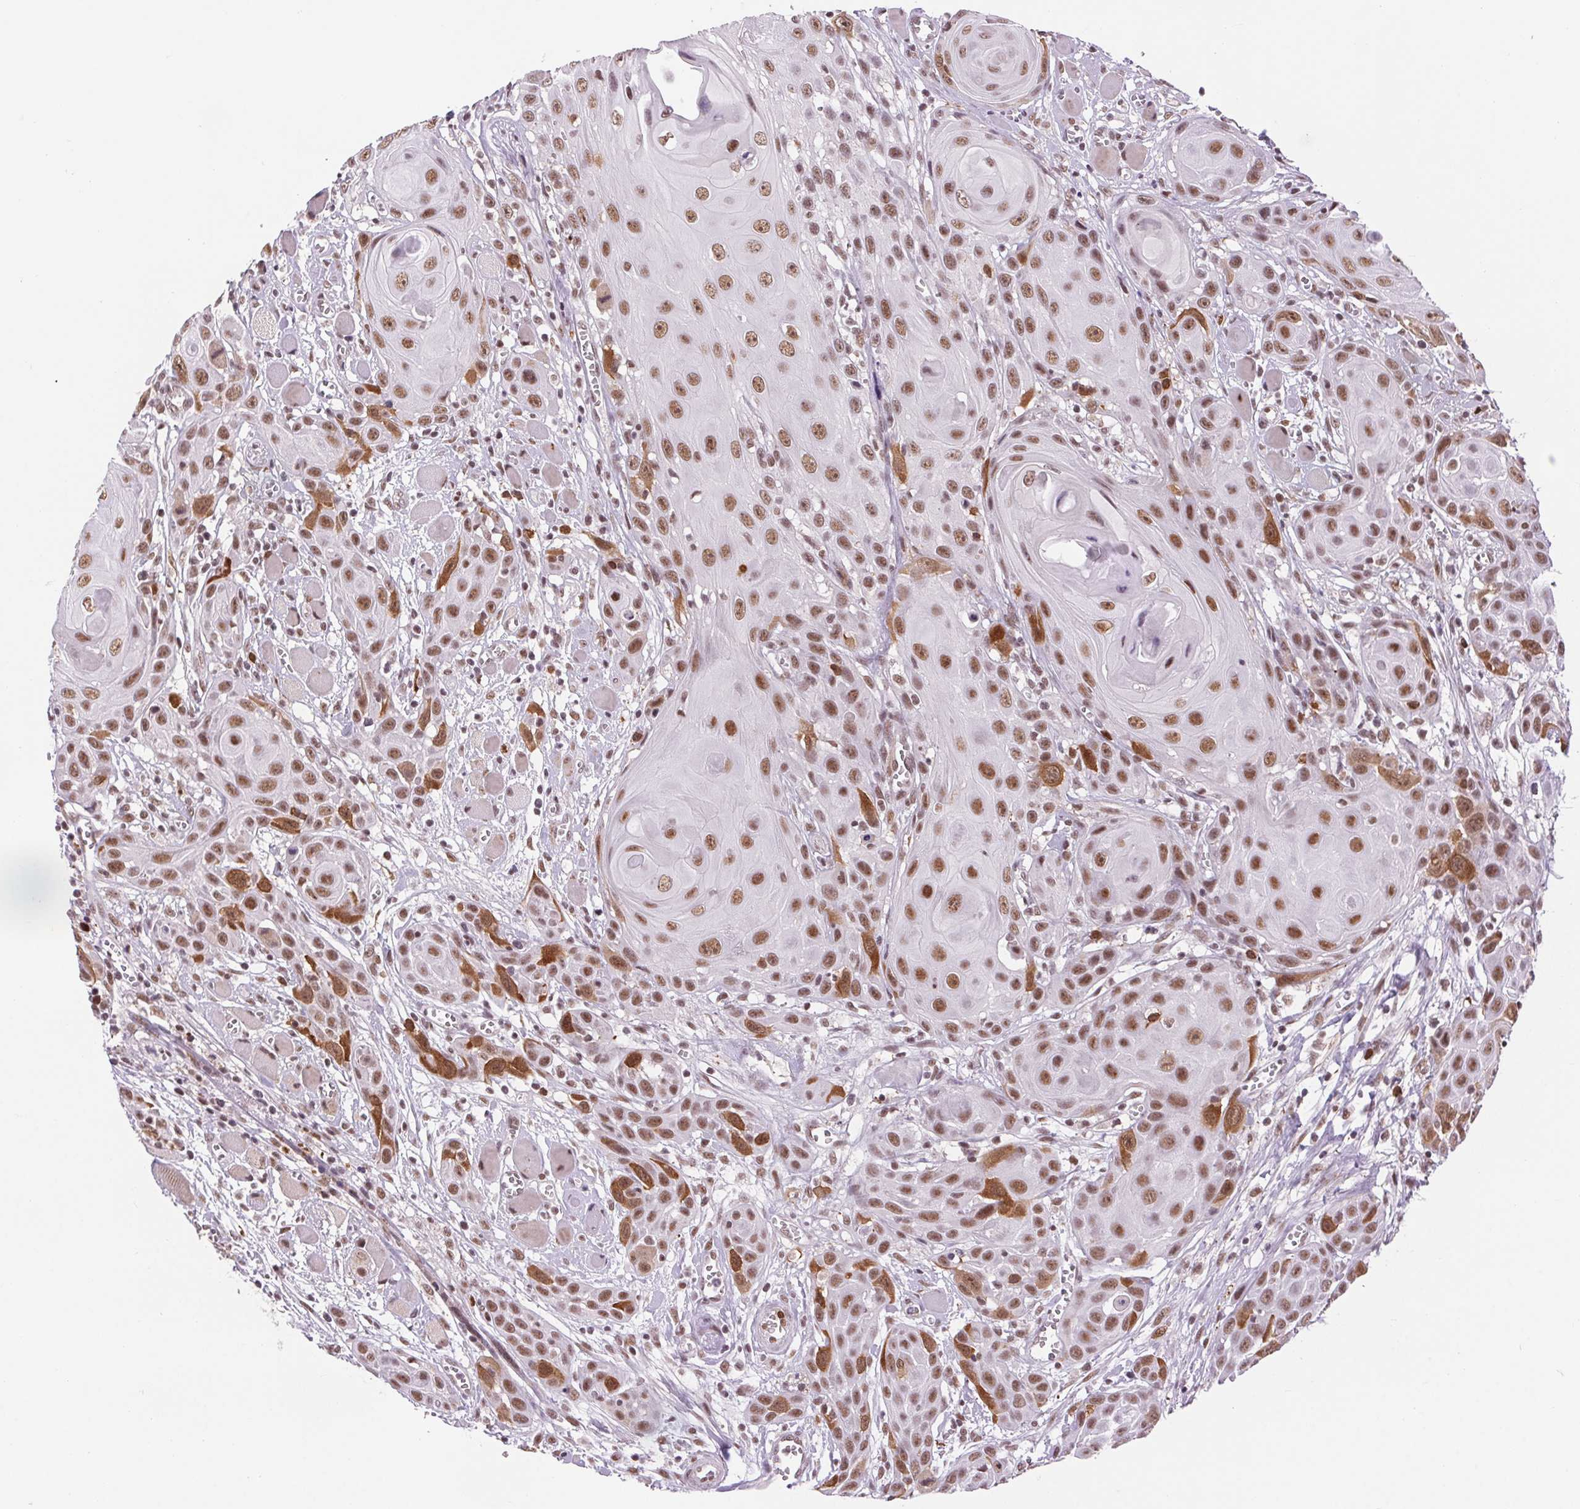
{"staining": {"intensity": "moderate", "quantity": ">75%", "location": "cytoplasmic/membranous,nuclear"}, "tissue": "head and neck cancer", "cell_type": "Tumor cells", "image_type": "cancer", "snomed": [{"axis": "morphology", "description": "Squamous cell carcinoma, NOS"}, {"axis": "topography", "description": "Head-Neck"}], "caption": "Brown immunohistochemical staining in head and neck cancer (squamous cell carcinoma) exhibits moderate cytoplasmic/membranous and nuclear expression in approximately >75% of tumor cells.", "gene": "CD2BP2", "patient": {"sex": "female", "age": 80}}